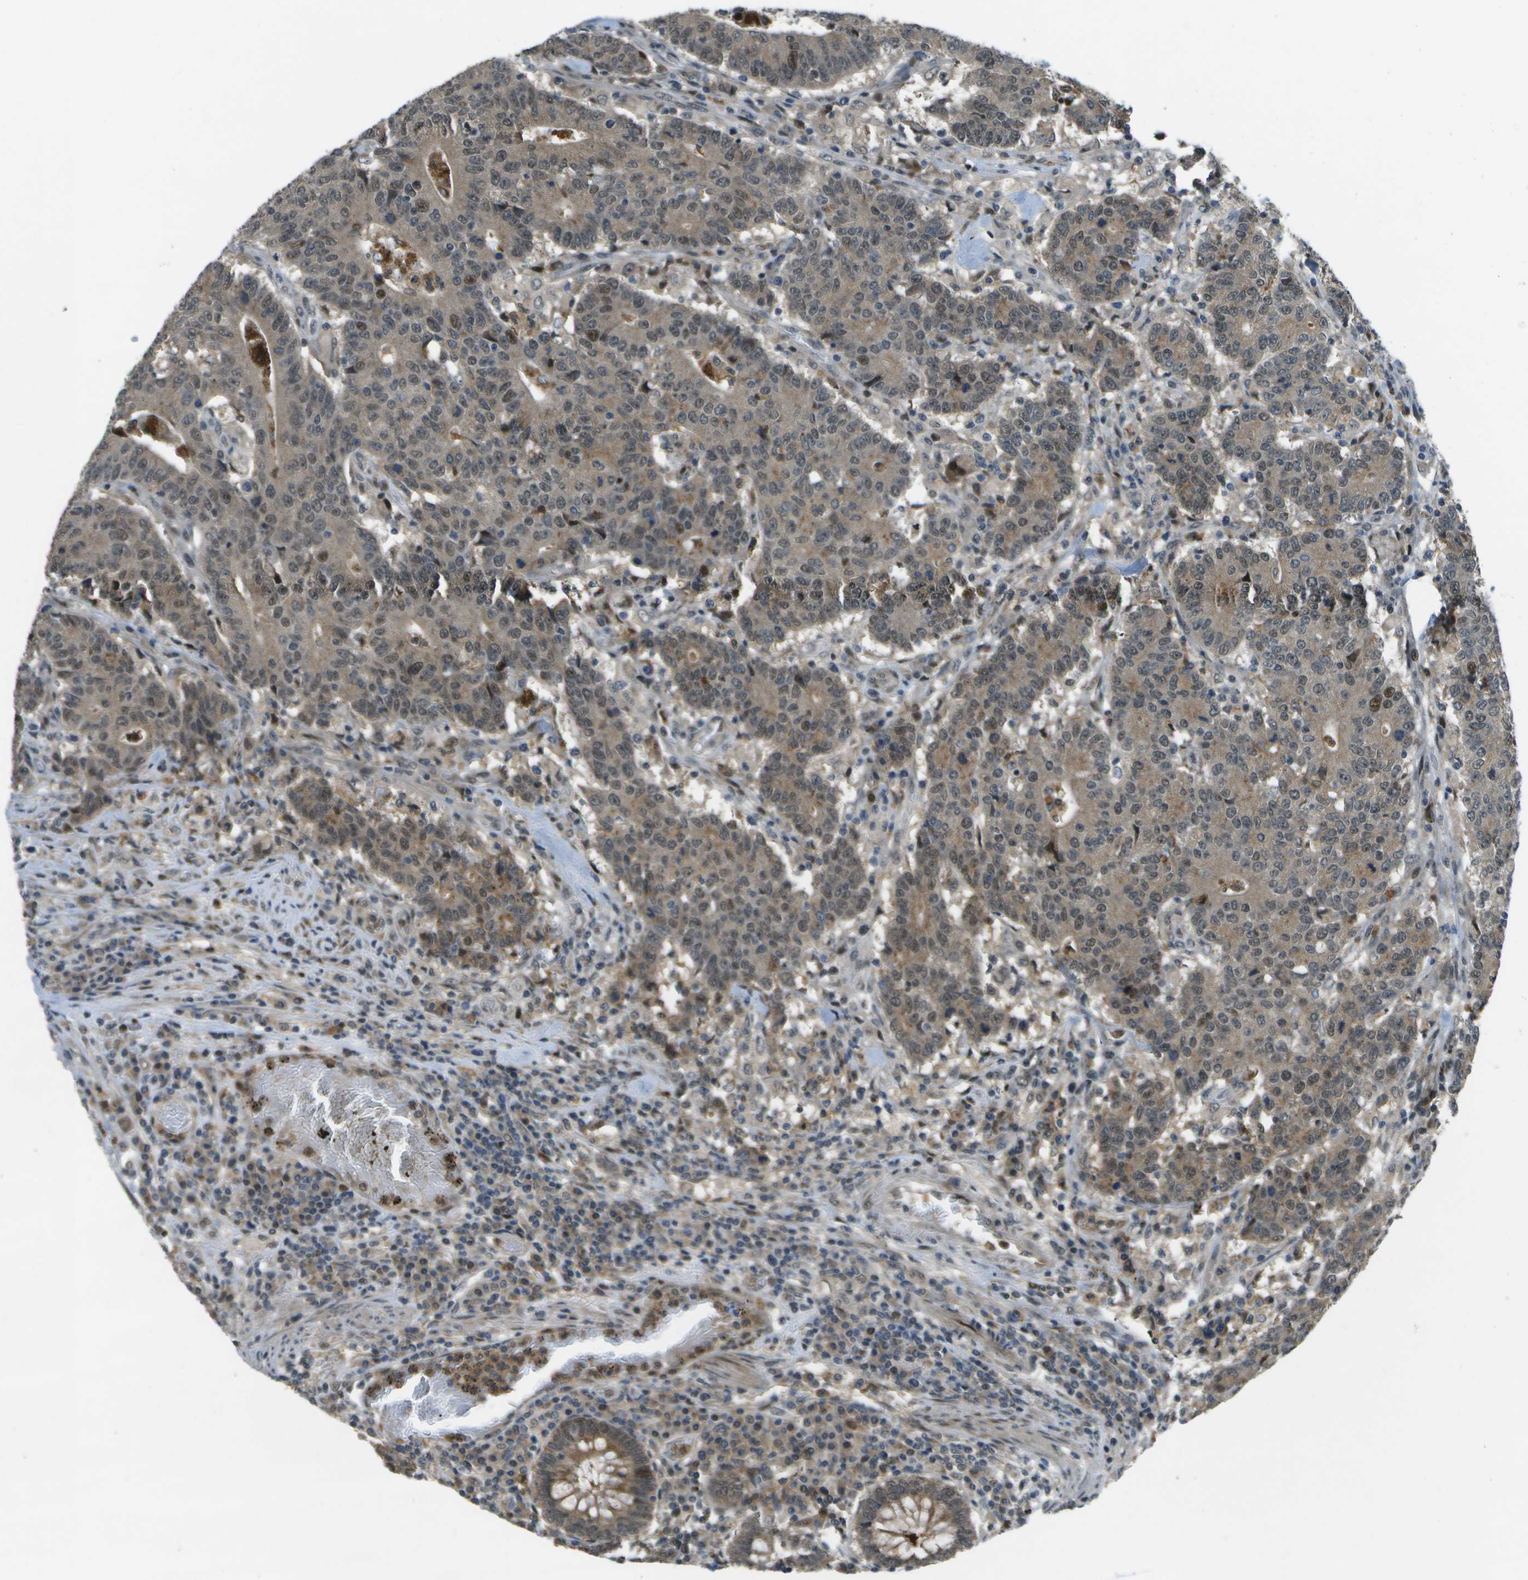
{"staining": {"intensity": "moderate", "quantity": "25%-75%", "location": "cytoplasmic/membranous,nuclear"}, "tissue": "colorectal cancer", "cell_type": "Tumor cells", "image_type": "cancer", "snomed": [{"axis": "morphology", "description": "Normal tissue, NOS"}, {"axis": "morphology", "description": "Adenocarcinoma, NOS"}, {"axis": "topography", "description": "Colon"}], "caption": "Immunohistochemical staining of colorectal cancer (adenocarcinoma) reveals medium levels of moderate cytoplasmic/membranous and nuclear positivity in approximately 25%-75% of tumor cells.", "gene": "GANC", "patient": {"sex": "female", "age": 75}}